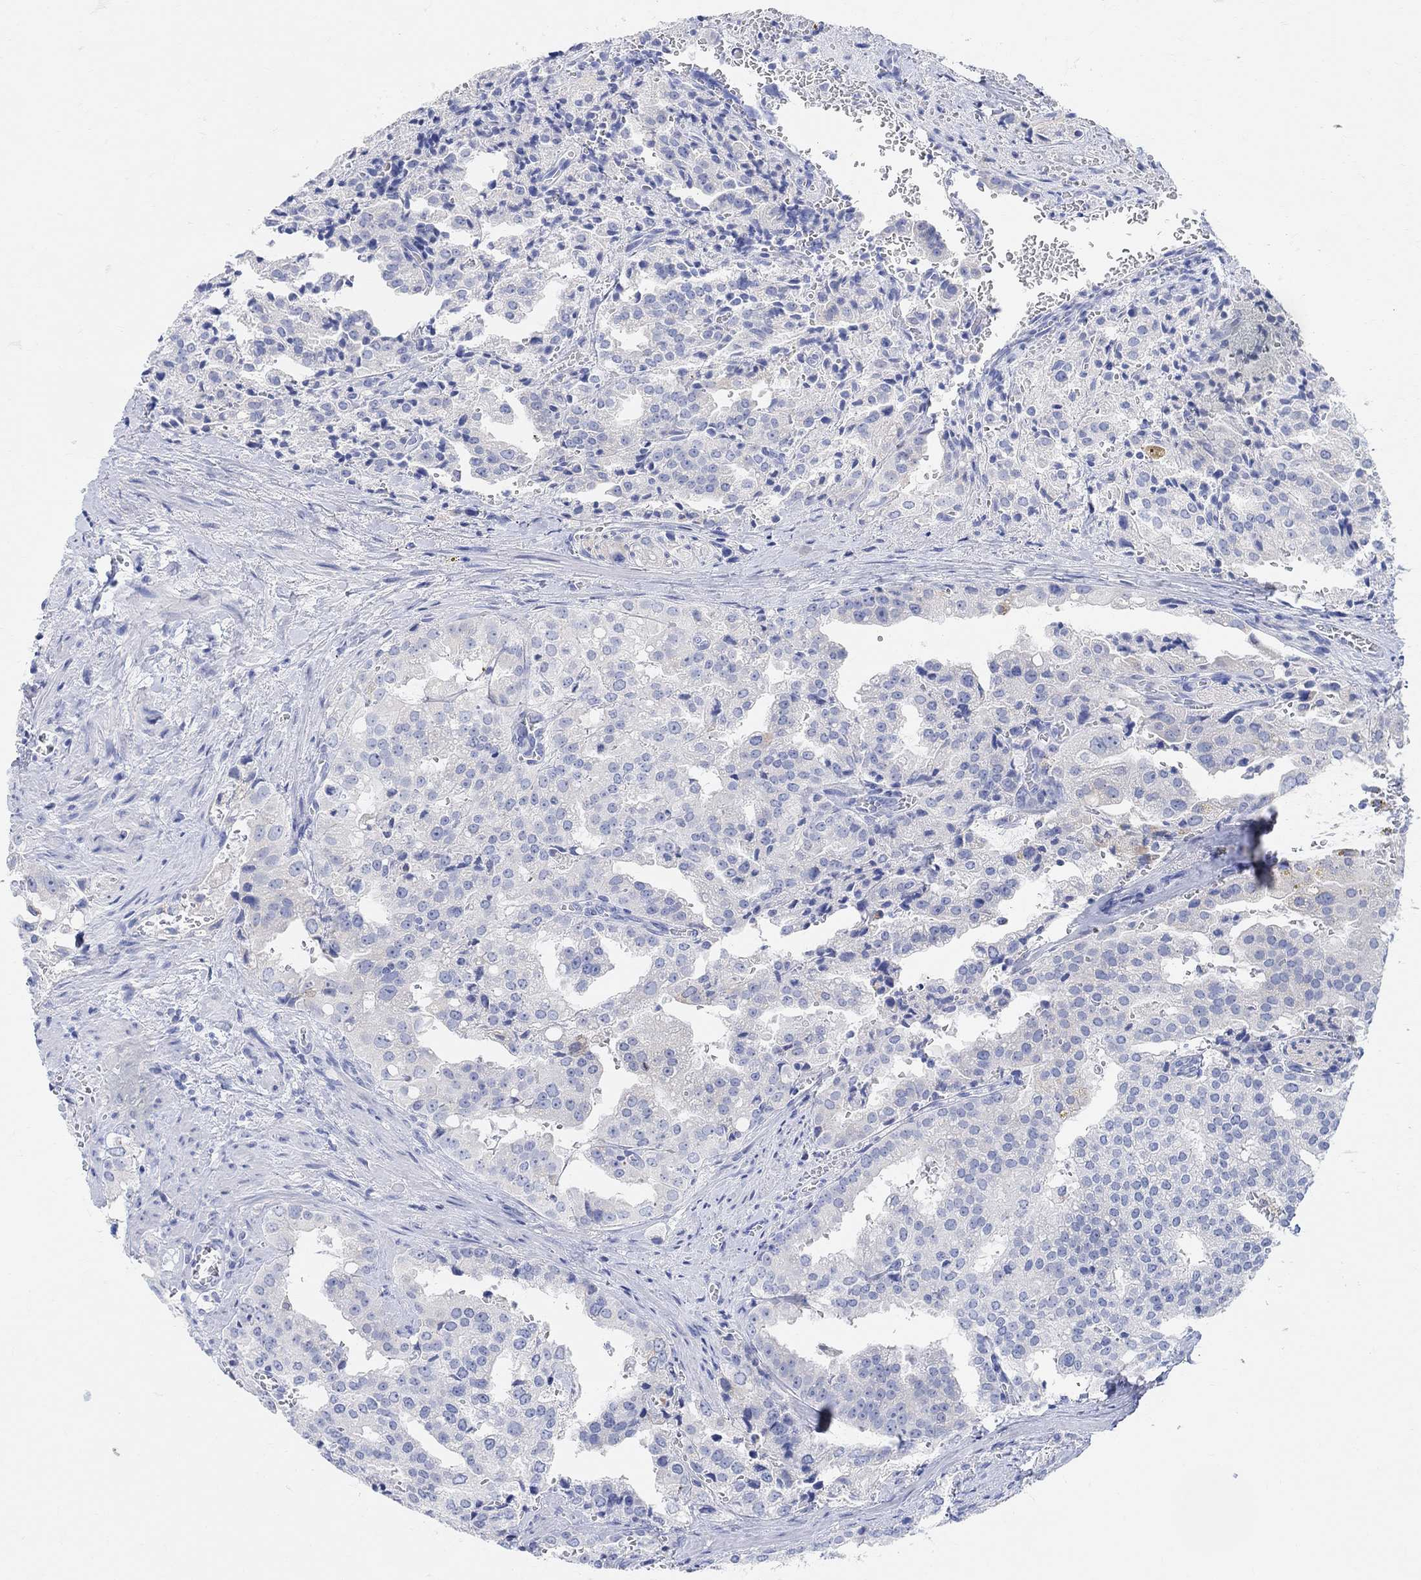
{"staining": {"intensity": "negative", "quantity": "none", "location": "none"}, "tissue": "prostate cancer", "cell_type": "Tumor cells", "image_type": "cancer", "snomed": [{"axis": "morphology", "description": "Adenocarcinoma, High grade"}, {"axis": "topography", "description": "Prostate"}], "caption": "There is no significant positivity in tumor cells of prostate high-grade adenocarcinoma.", "gene": "RETNLB", "patient": {"sex": "male", "age": 68}}